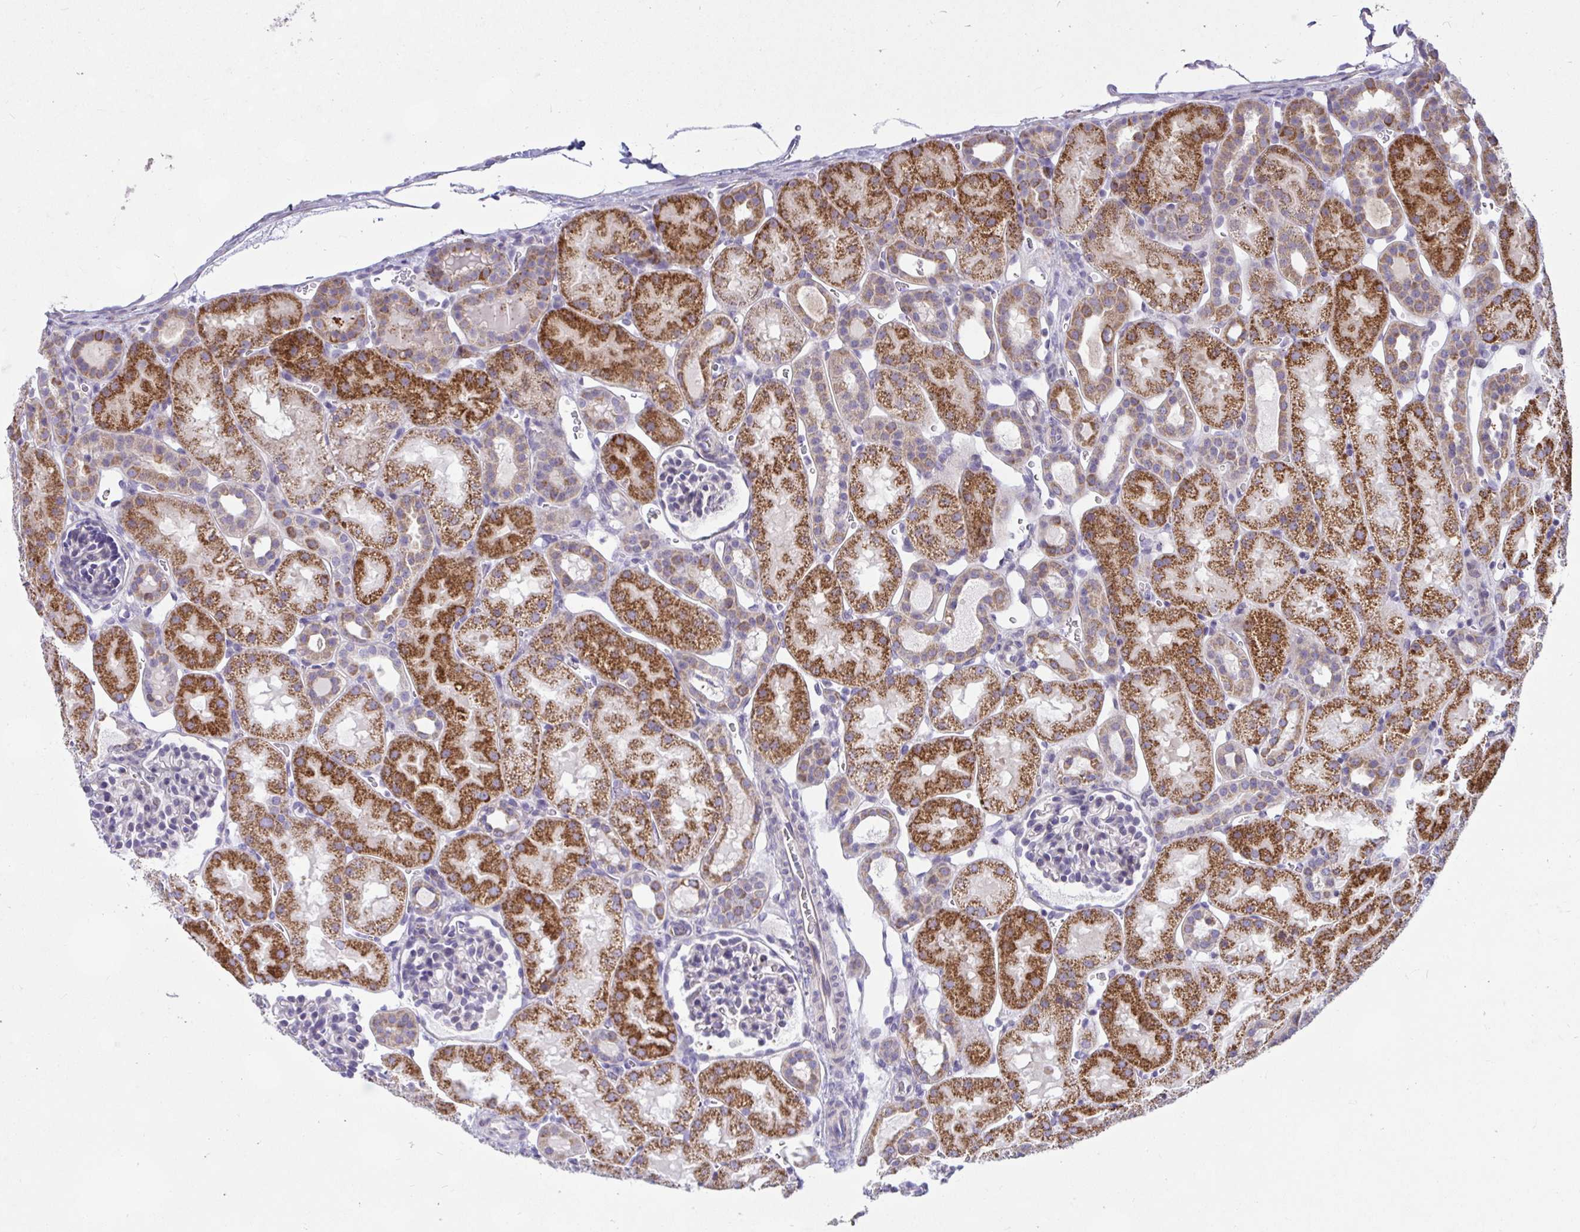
{"staining": {"intensity": "negative", "quantity": "none", "location": "none"}, "tissue": "kidney", "cell_type": "Cells in glomeruli", "image_type": "normal", "snomed": [{"axis": "morphology", "description": "Normal tissue, NOS"}, {"axis": "topography", "description": "Kidney"}], "caption": "DAB (3,3'-diaminobenzidine) immunohistochemical staining of benign human kidney displays no significant staining in cells in glomeruli. Brightfield microscopy of immunohistochemistry stained with DAB (brown) and hematoxylin (blue), captured at high magnification.", "gene": "CEP63", "patient": {"sex": "male", "age": 2}}